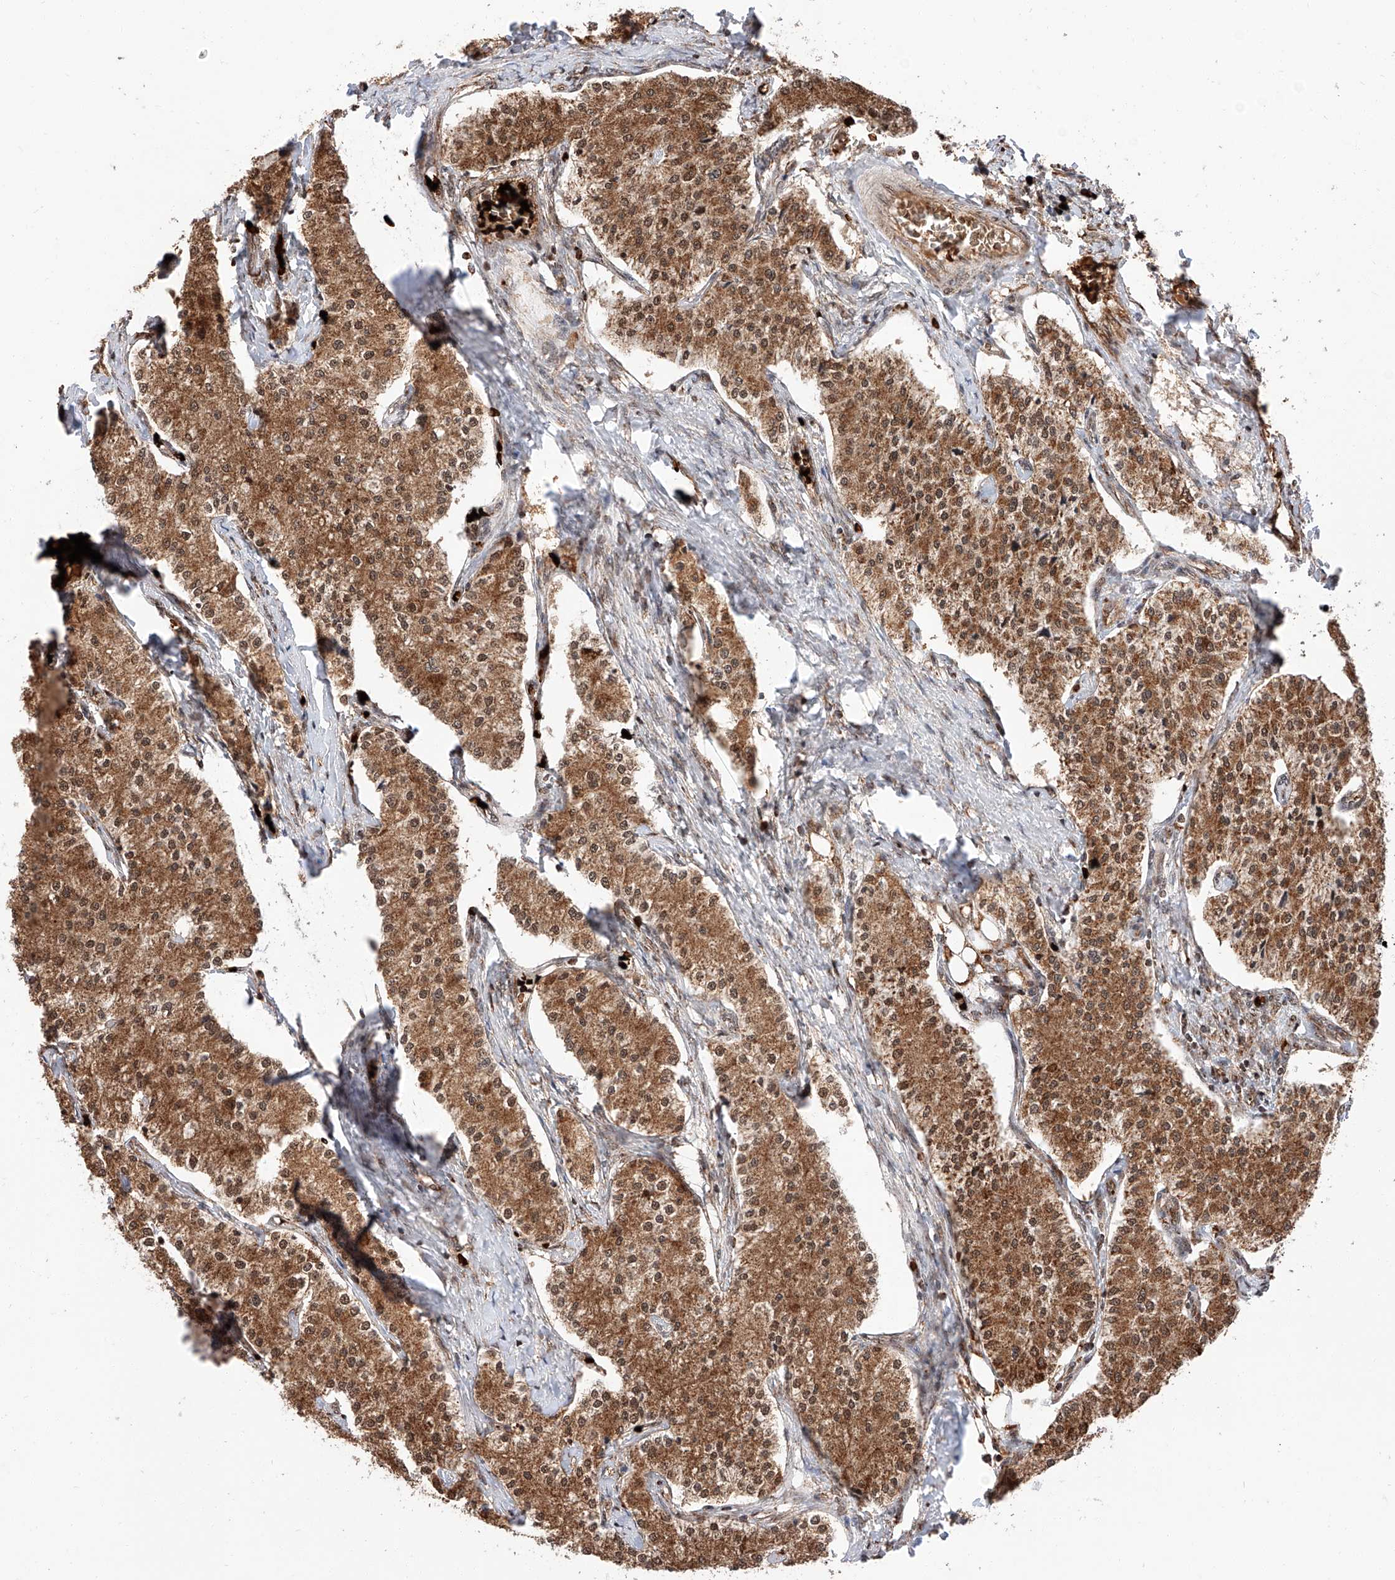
{"staining": {"intensity": "moderate", "quantity": ">75%", "location": "cytoplasmic/membranous,nuclear"}, "tissue": "carcinoid", "cell_type": "Tumor cells", "image_type": "cancer", "snomed": [{"axis": "morphology", "description": "Carcinoid, malignant, NOS"}, {"axis": "topography", "description": "Colon"}], "caption": "Carcinoid (malignant) tissue exhibits moderate cytoplasmic/membranous and nuclear positivity in about >75% of tumor cells, visualized by immunohistochemistry.", "gene": "THTPA", "patient": {"sex": "female", "age": 52}}